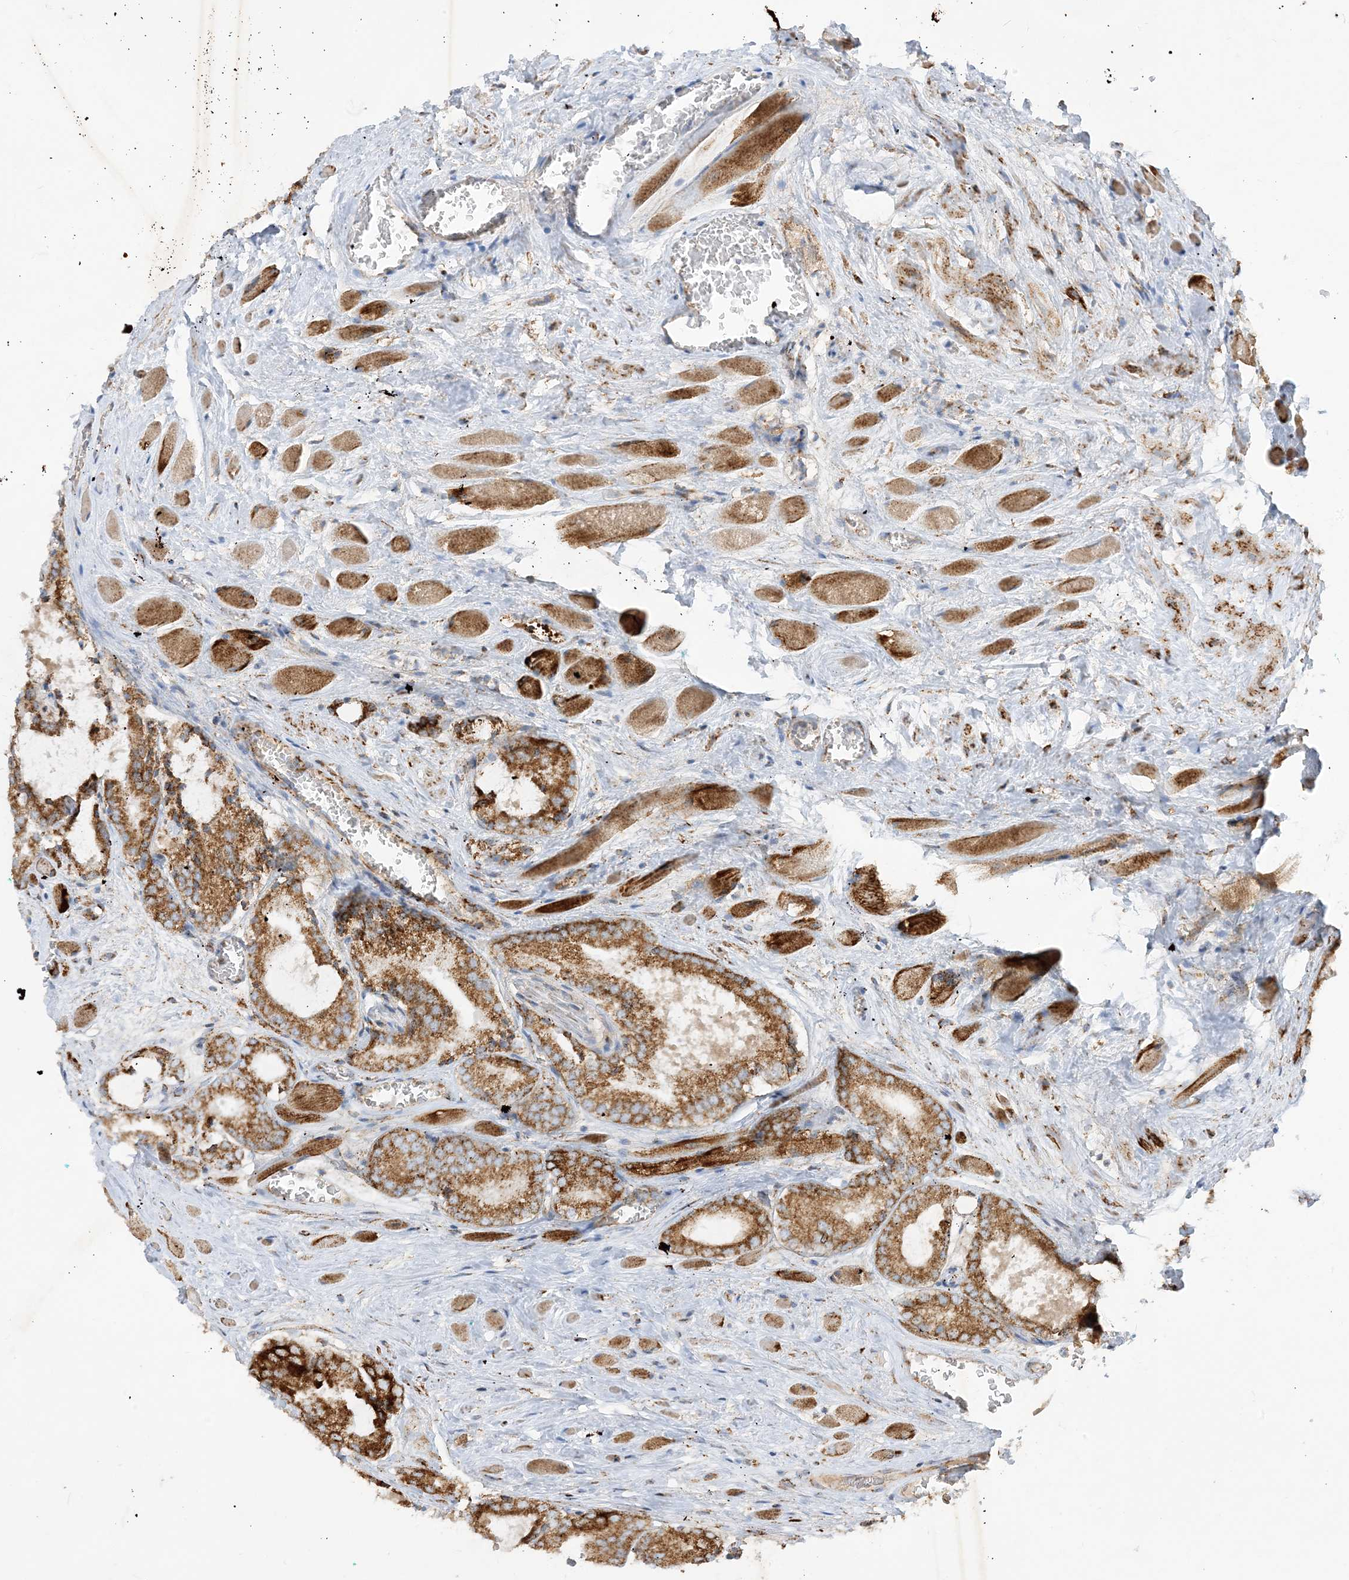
{"staining": {"intensity": "strong", "quantity": ">75%", "location": "cytoplasmic/membranous"}, "tissue": "prostate cancer", "cell_type": "Tumor cells", "image_type": "cancer", "snomed": [{"axis": "morphology", "description": "Adenocarcinoma, Low grade"}, {"axis": "topography", "description": "Prostate"}], "caption": "A brown stain labels strong cytoplasmic/membranous expression of a protein in adenocarcinoma (low-grade) (prostate) tumor cells. (DAB = brown stain, brightfield microscopy at high magnification).", "gene": "NDUFAF3", "patient": {"sex": "male", "age": 67}}